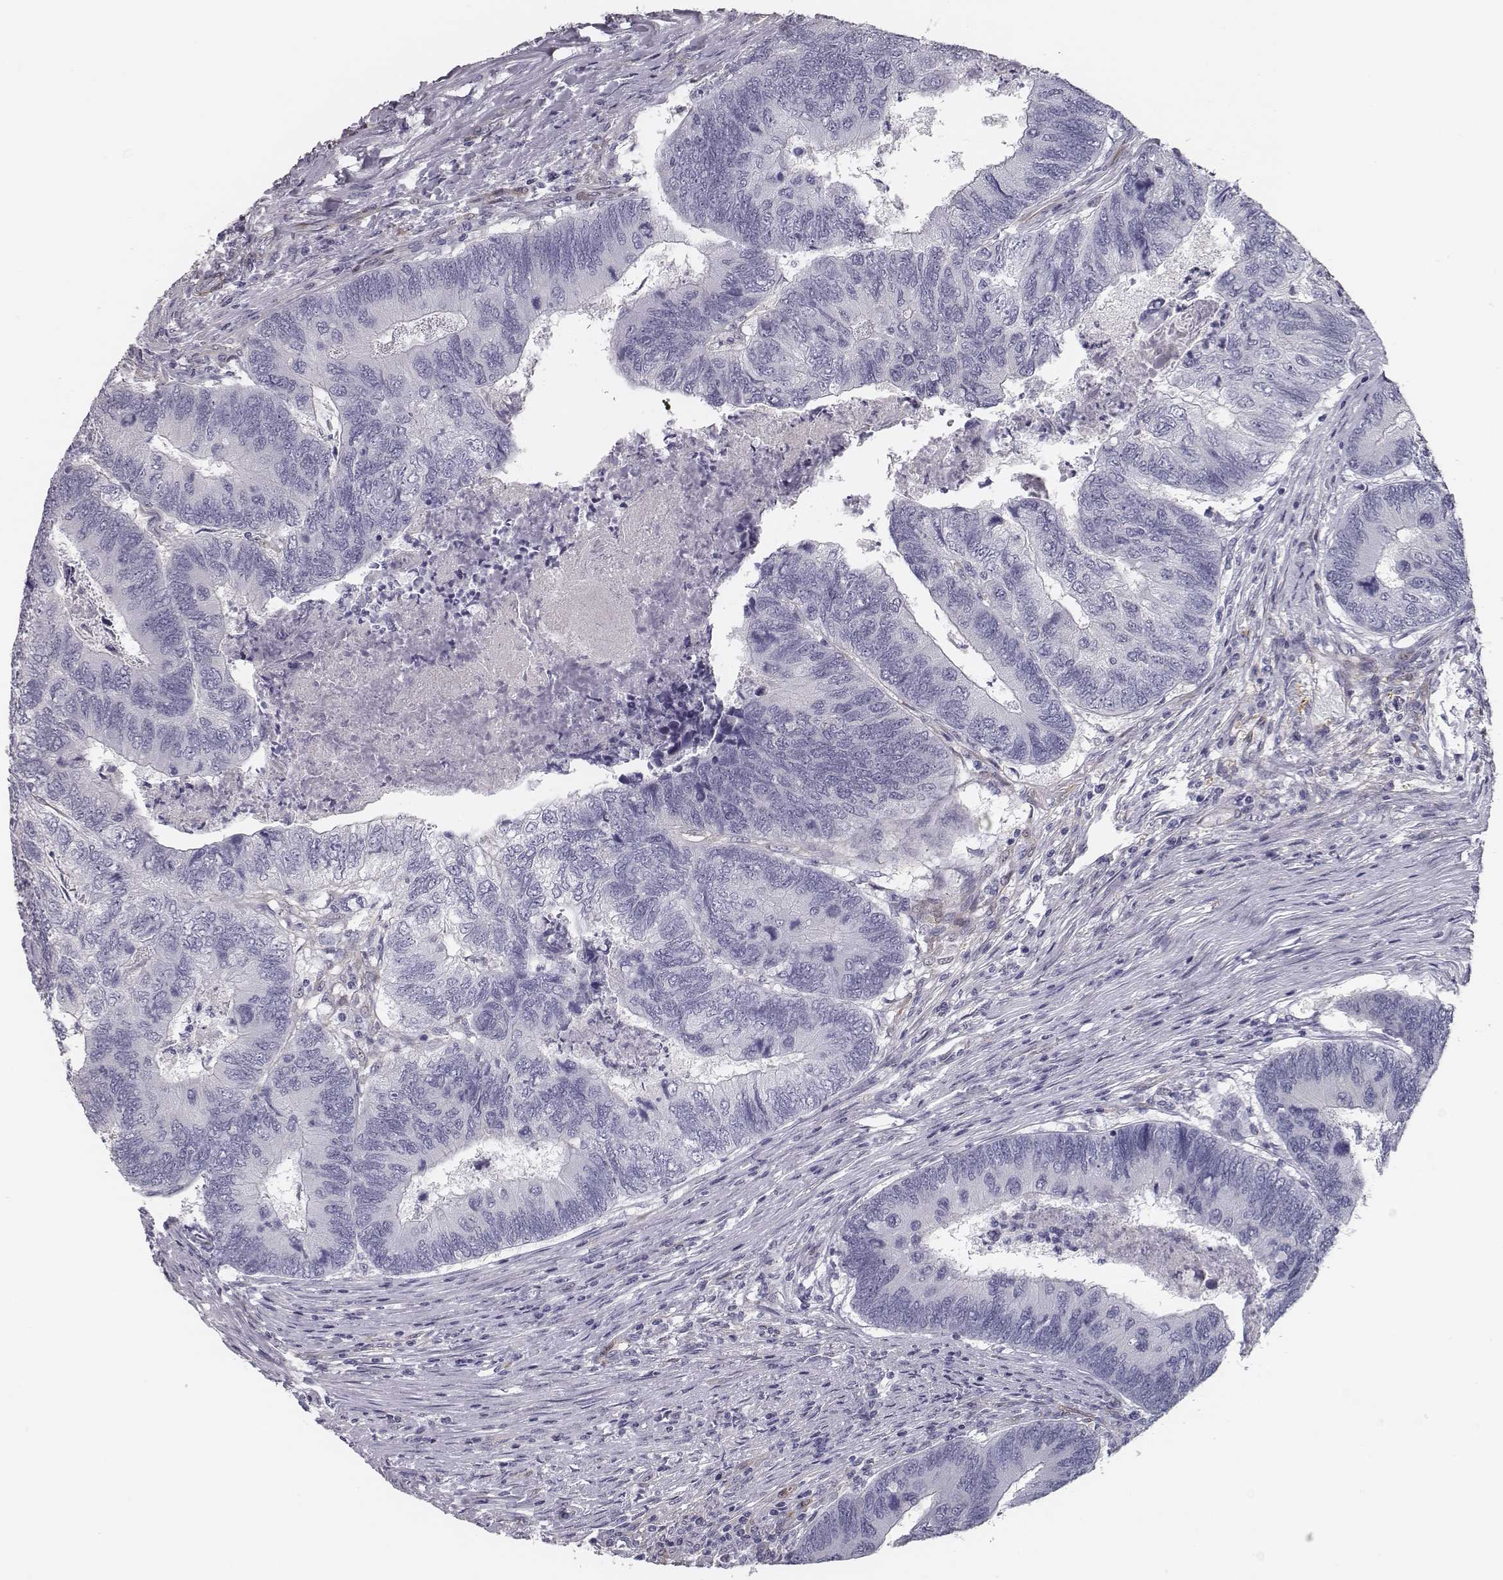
{"staining": {"intensity": "negative", "quantity": "none", "location": "none"}, "tissue": "colorectal cancer", "cell_type": "Tumor cells", "image_type": "cancer", "snomed": [{"axis": "morphology", "description": "Adenocarcinoma, NOS"}, {"axis": "topography", "description": "Colon"}], "caption": "Photomicrograph shows no significant protein staining in tumor cells of colorectal cancer (adenocarcinoma). (Stains: DAB (3,3'-diaminobenzidine) IHC with hematoxylin counter stain, Microscopy: brightfield microscopy at high magnification).", "gene": "ISYNA1", "patient": {"sex": "female", "age": 67}}